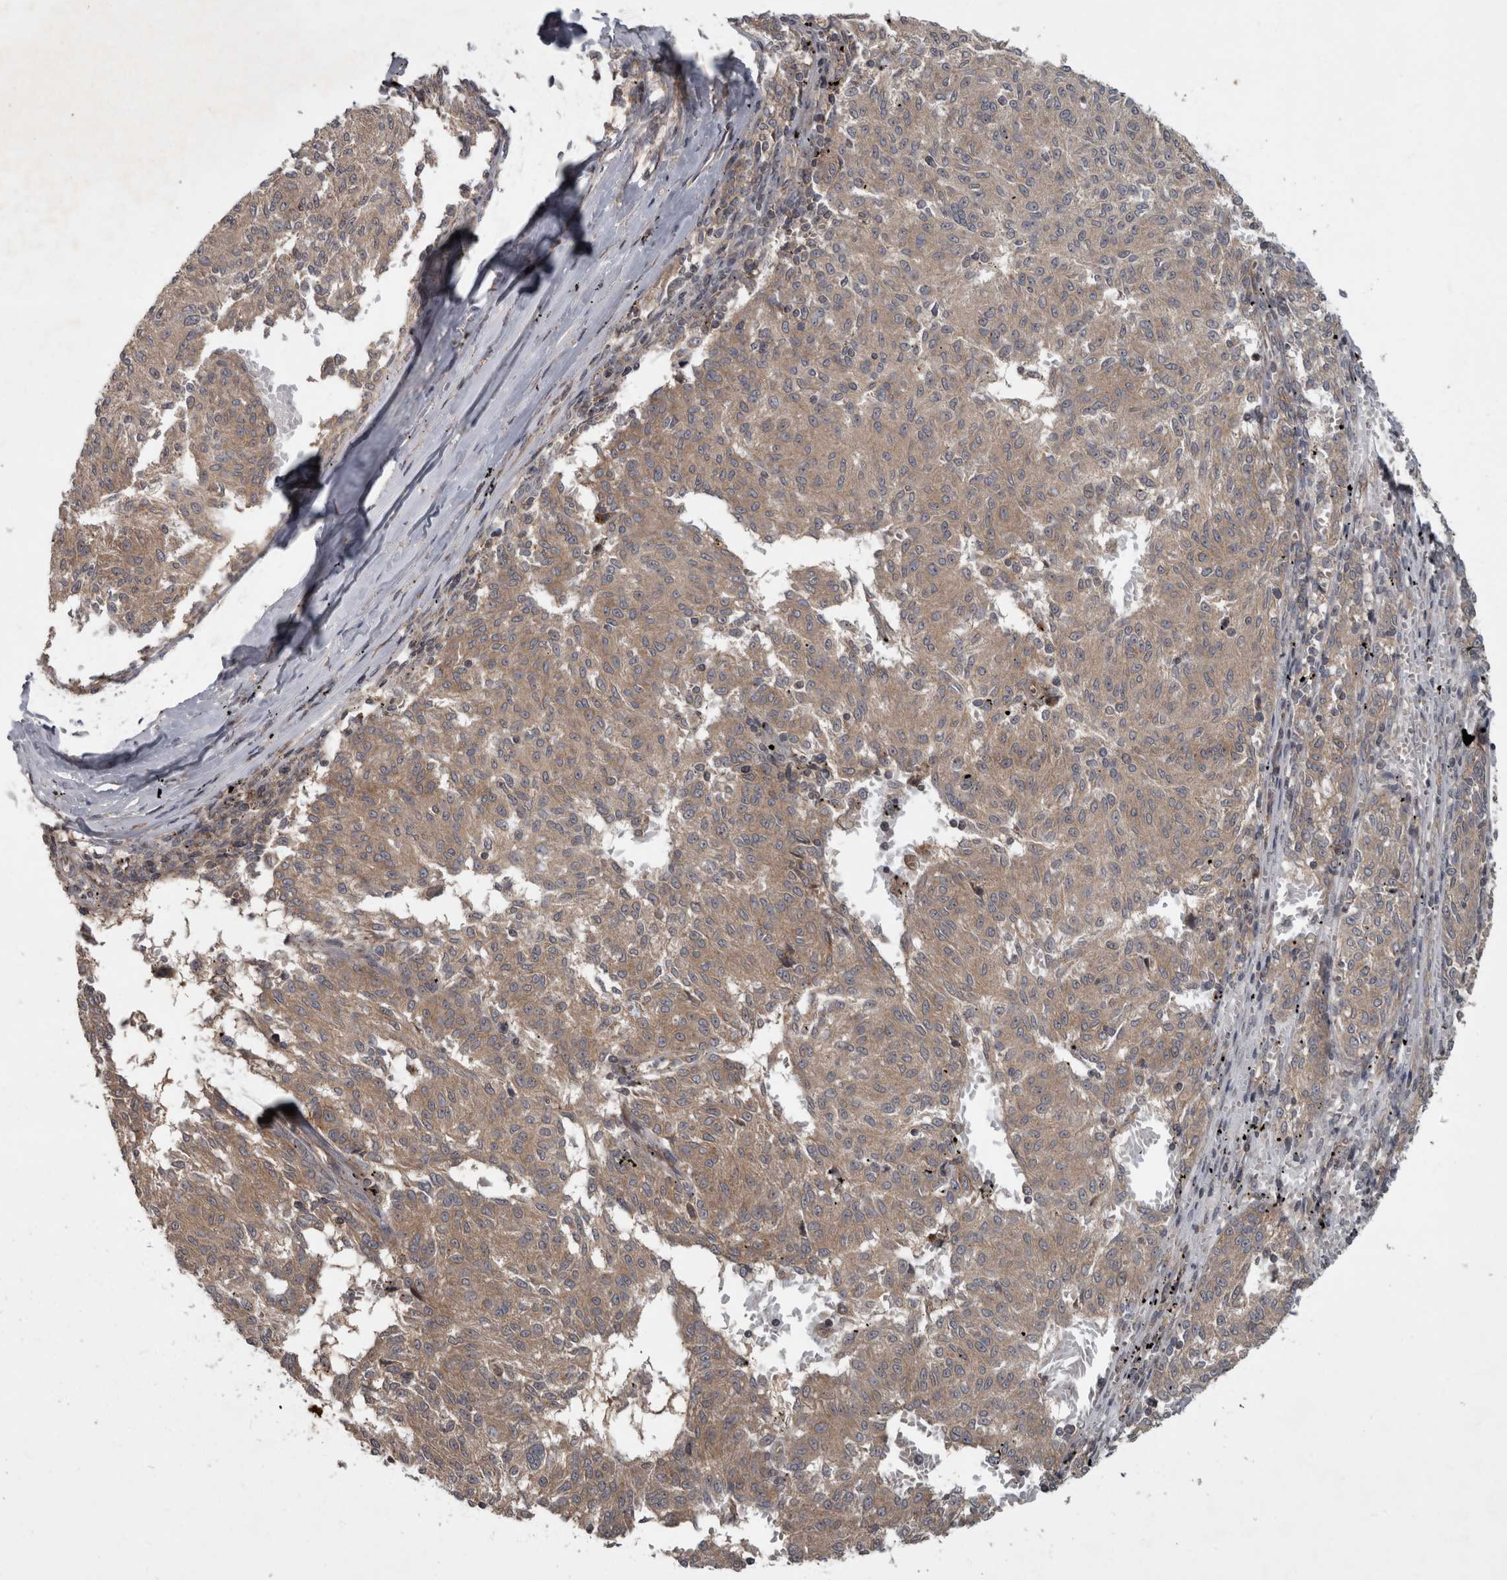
{"staining": {"intensity": "weak", "quantity": ">75%", "location": "cytoplasmic/membranous"}, "tissue": "melanoma", "cell_type": "Tumor cells", "image_type": "cancer", "snomed": [{"axis": "morphology", "description": "Malignant melanoma, NOS"}, {"axis": "topography", "description": "Skin"}], "caption": "Weak cytoplasmic/membranous positivity for a protein is seen in about >75% of tumor cells of melanoma using immunohistochemistry (IHC).", "gene": "VEGFD", "patient": {"sex": "female", "age": 72}}